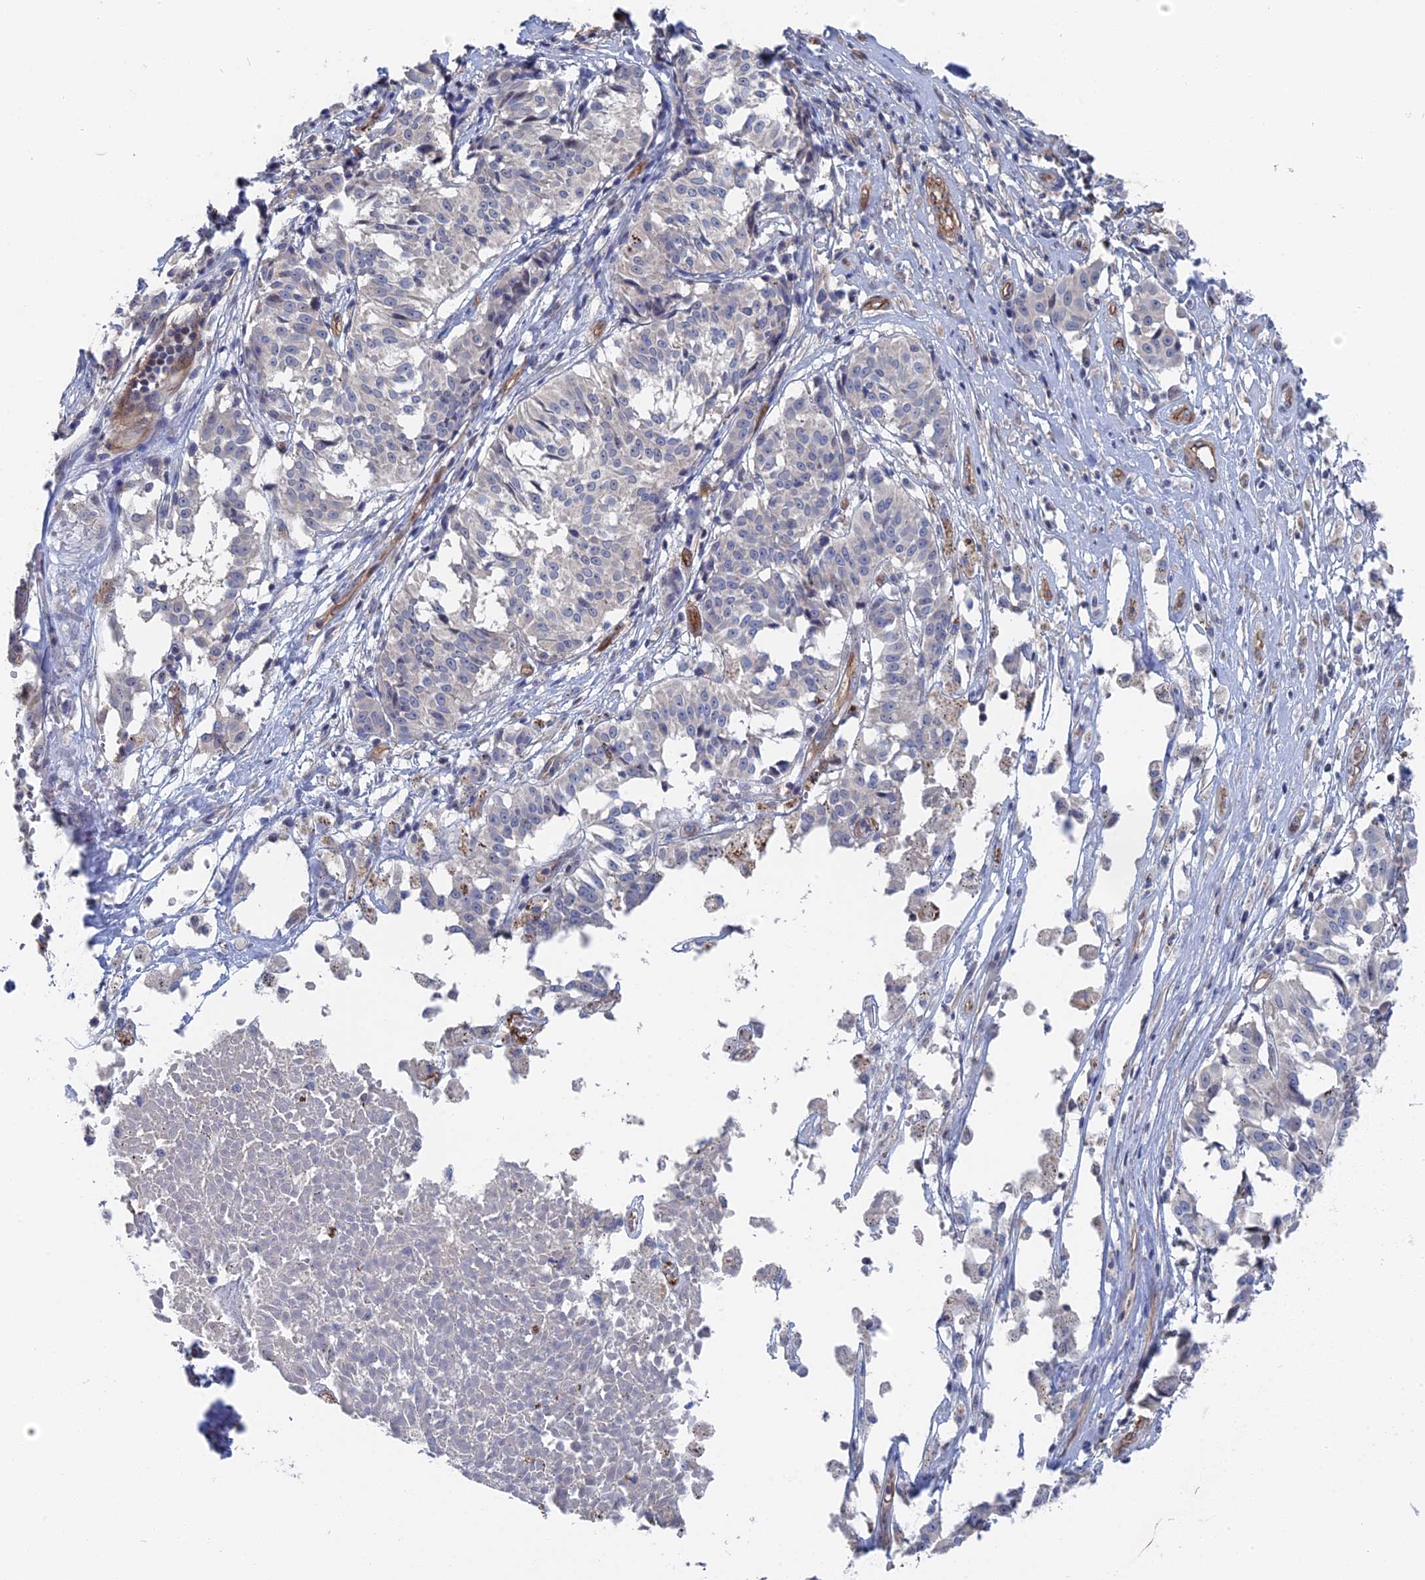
{"staining": {"intensity": "negative", "quantity": "none", "location": "none"}, "tissue": "melanoma", "cell_type": "Tumor cells", "image_type": "cancer", "snomed": [{"axis": "morphology", "description": "Malignant melanoma, NOS"}, {"axis": "topography", "description": "Skin"}], "caption": "Immunohistochemical staining of malignant melanoma shows no significant staining in tumor cells.", "gene": "MTHFSD", "patient": {"sex": "female", "age": 72}}